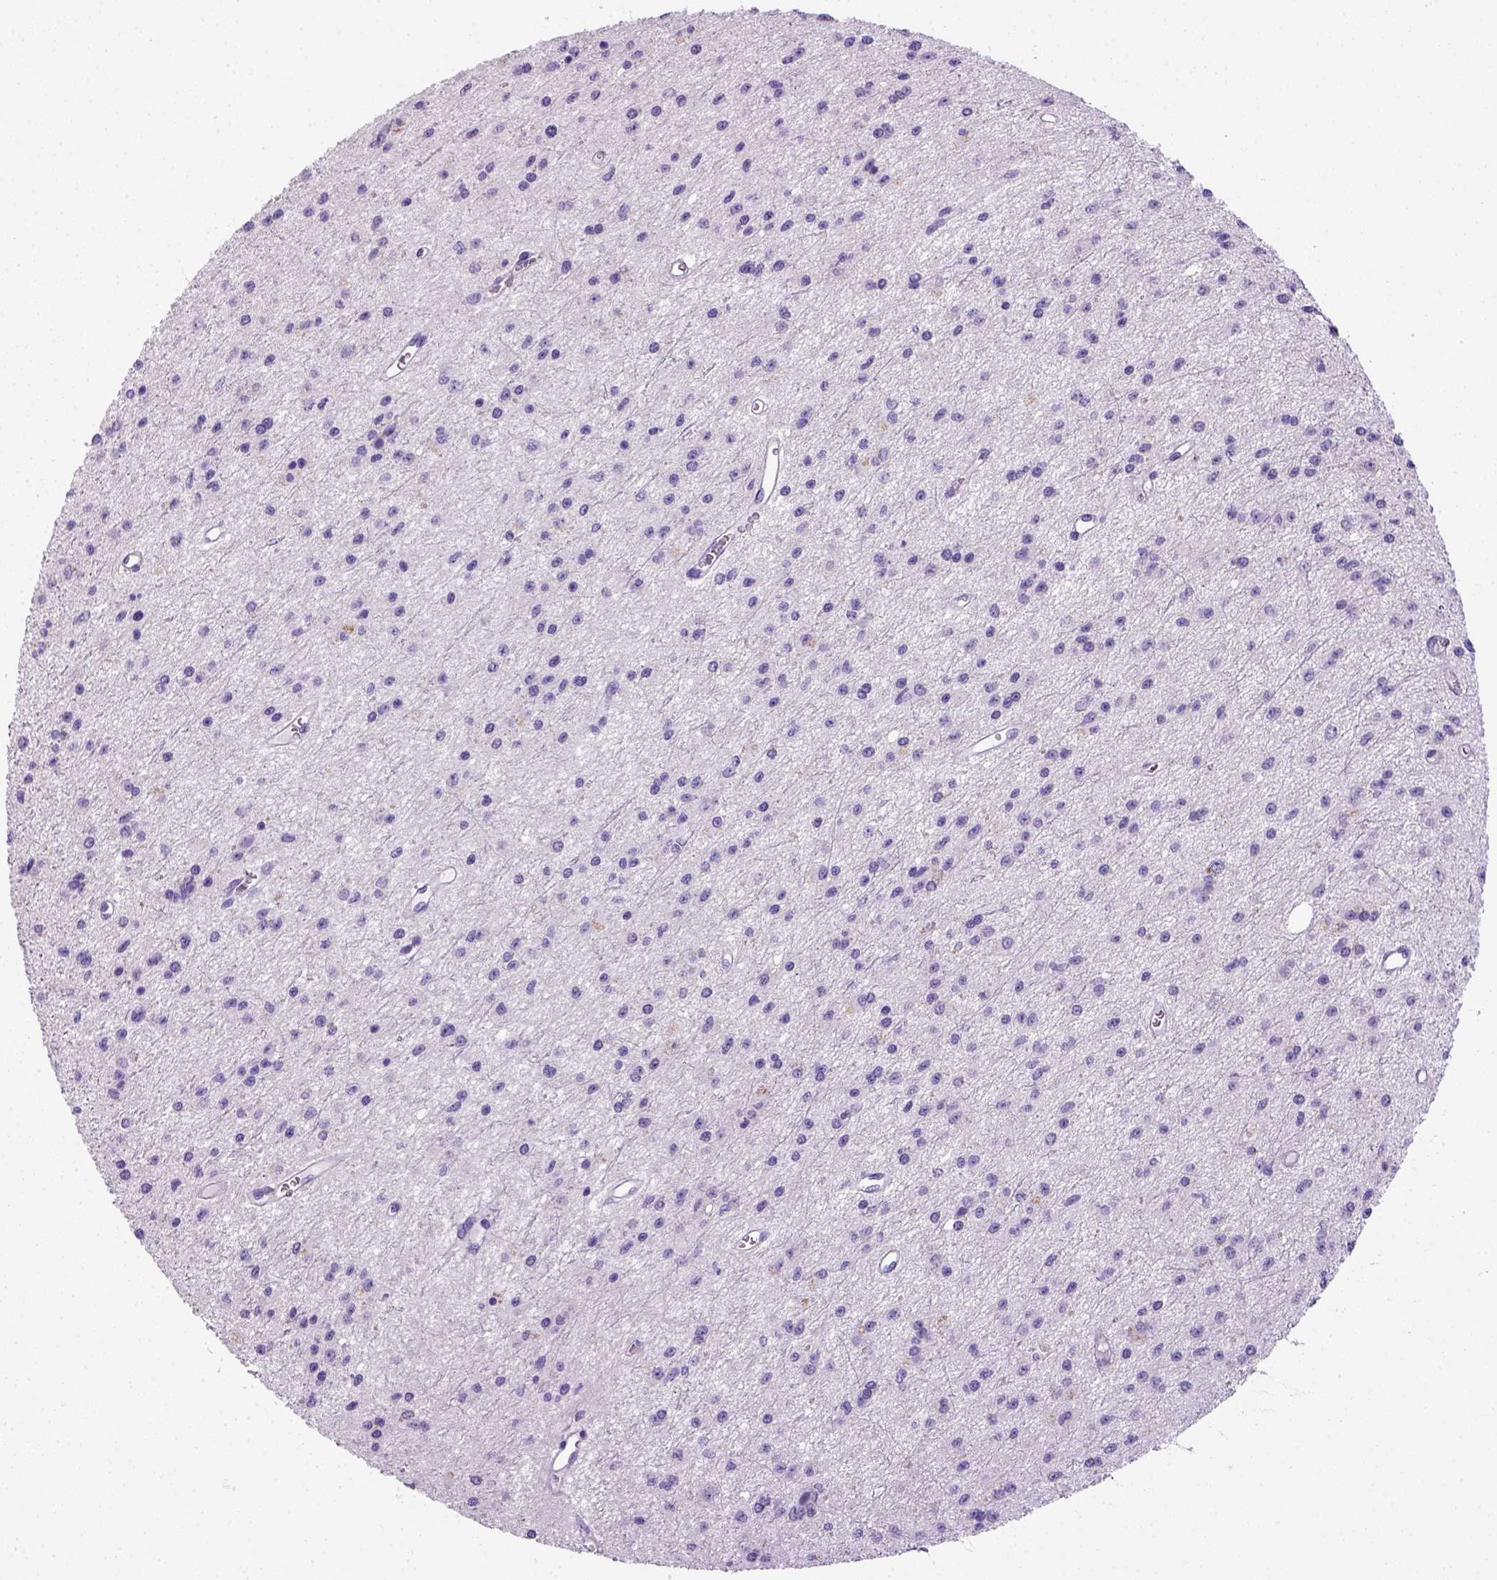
{"staining": {"intensity": "negative", "quantity": "none", "location": "none"}, "tissue": "glioma", "cell_type": "Tumor cells", "image_type": "cancer", "snomed": [{"axis": "morphology", "description": "Glioma, malignant, Low grade"}, {"axis": "topography", "description": "Brain"}], "caption": "Immunohistochemistry (IHC) photomicrograph of neoplastic tissue: malignant glioma (low-grade) stained with DAB (3,3'-diaminobenzidine) reveals no significant protein positivity in tumor cells.", "gene": "KRT71", "patient": {"sex": "female", "age": 45}}